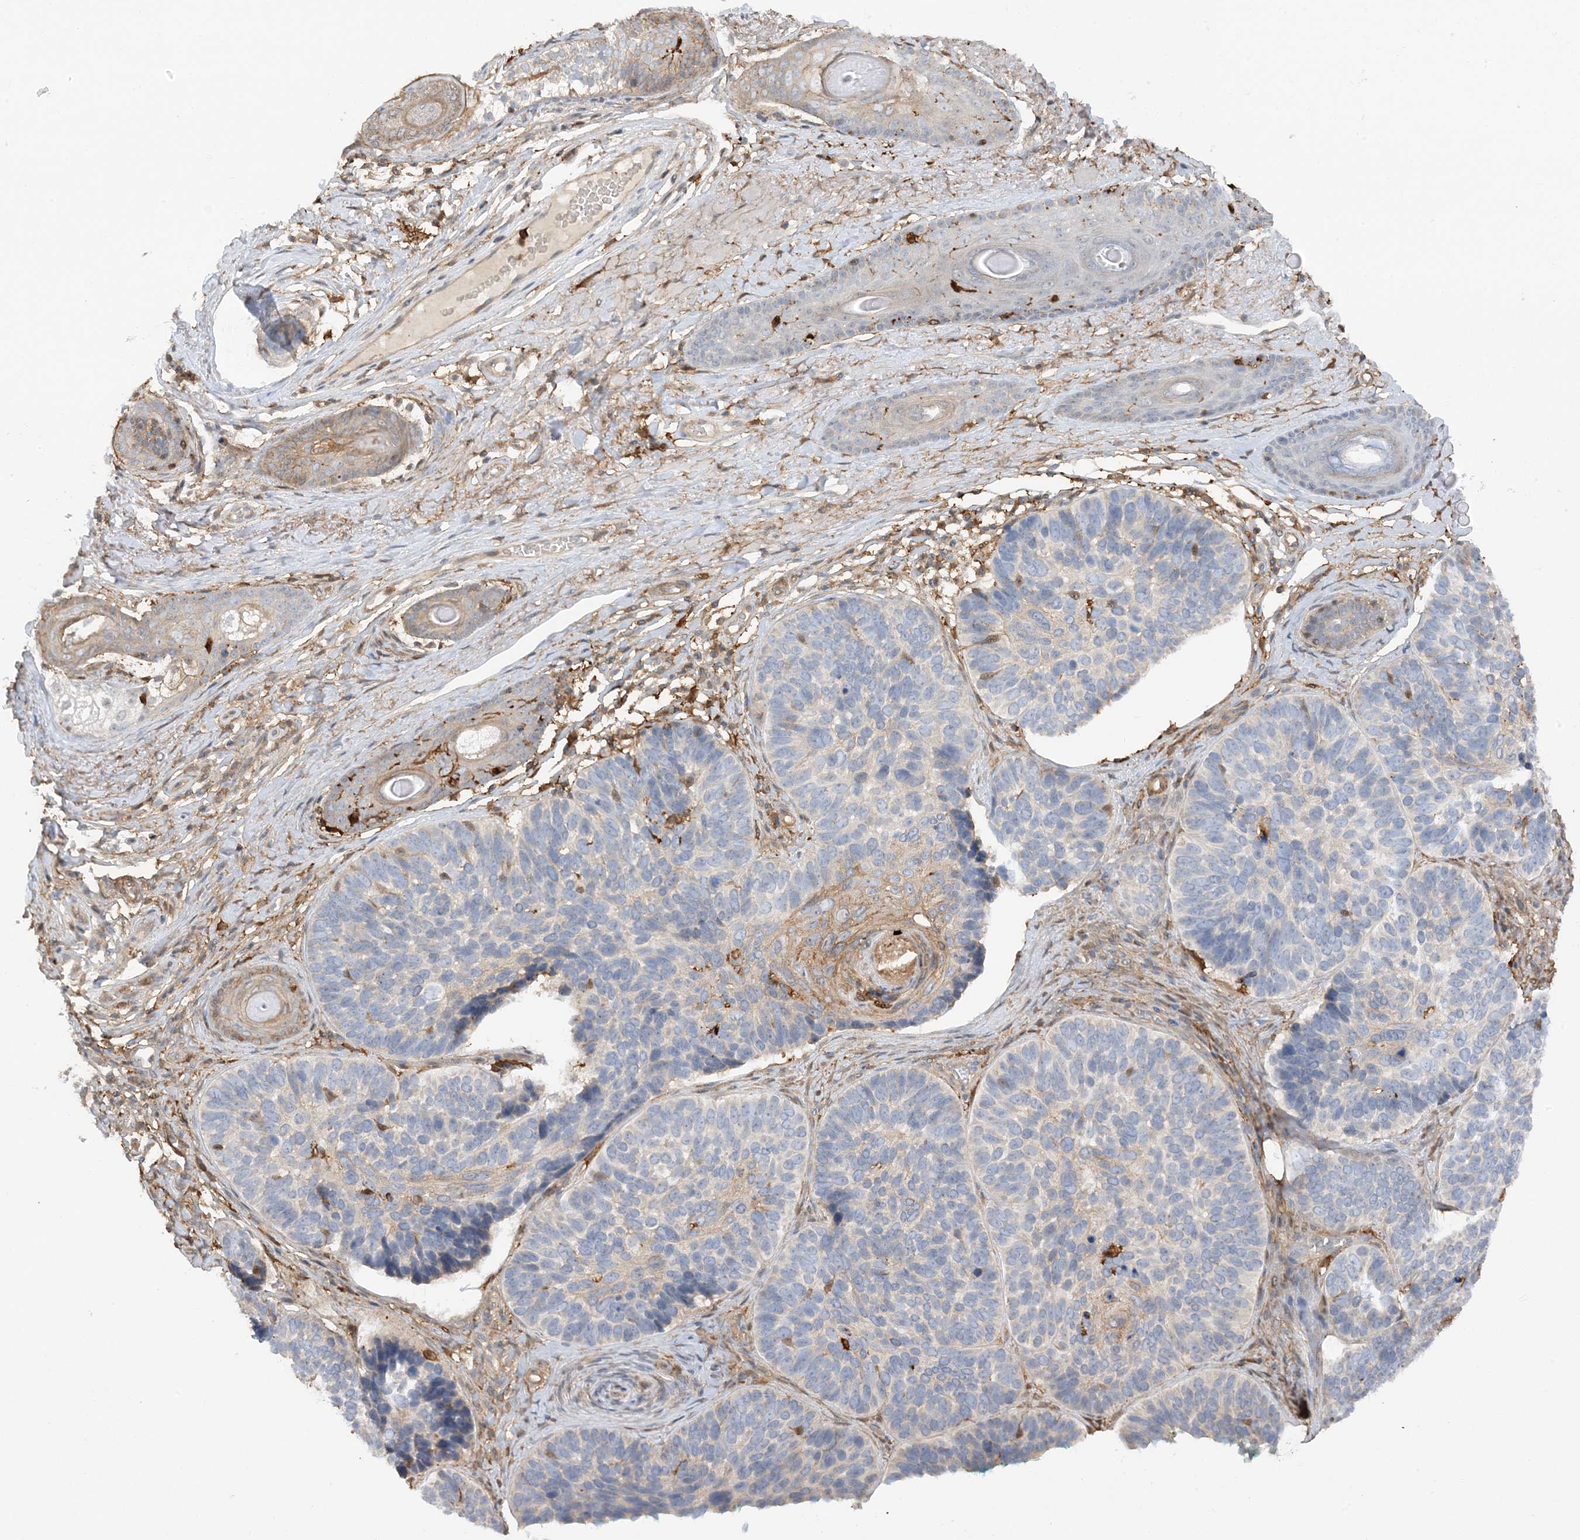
{"staining": {"intensity": "negative", "quantity": "none", "location": "none"}, "tissue": "skin cancer", "cell_type": "Tumor cells", "image_type": "cancer", "snomed": [{"axis": "morphology", "description": "Basal cell carcinoma"}, {"axis": "topography", "description": "Skin"}], "caption": "Immunohistochemistry (IHC) histopathology image of neoplastic tissue: human skin cancer stained with DAB (3,3'-diaminobenzidine) demonstrates no significant protein staining in tumor cells. The staining was performed using DAB (3,3'-diaminobenzidine) to visualize the protein expression in brown, while the nuclei were stained in blue with hematoxylin (Magnification: 20x).", "gene": "PHACTR2", "patient": {"sex": "male", "age": 62}}